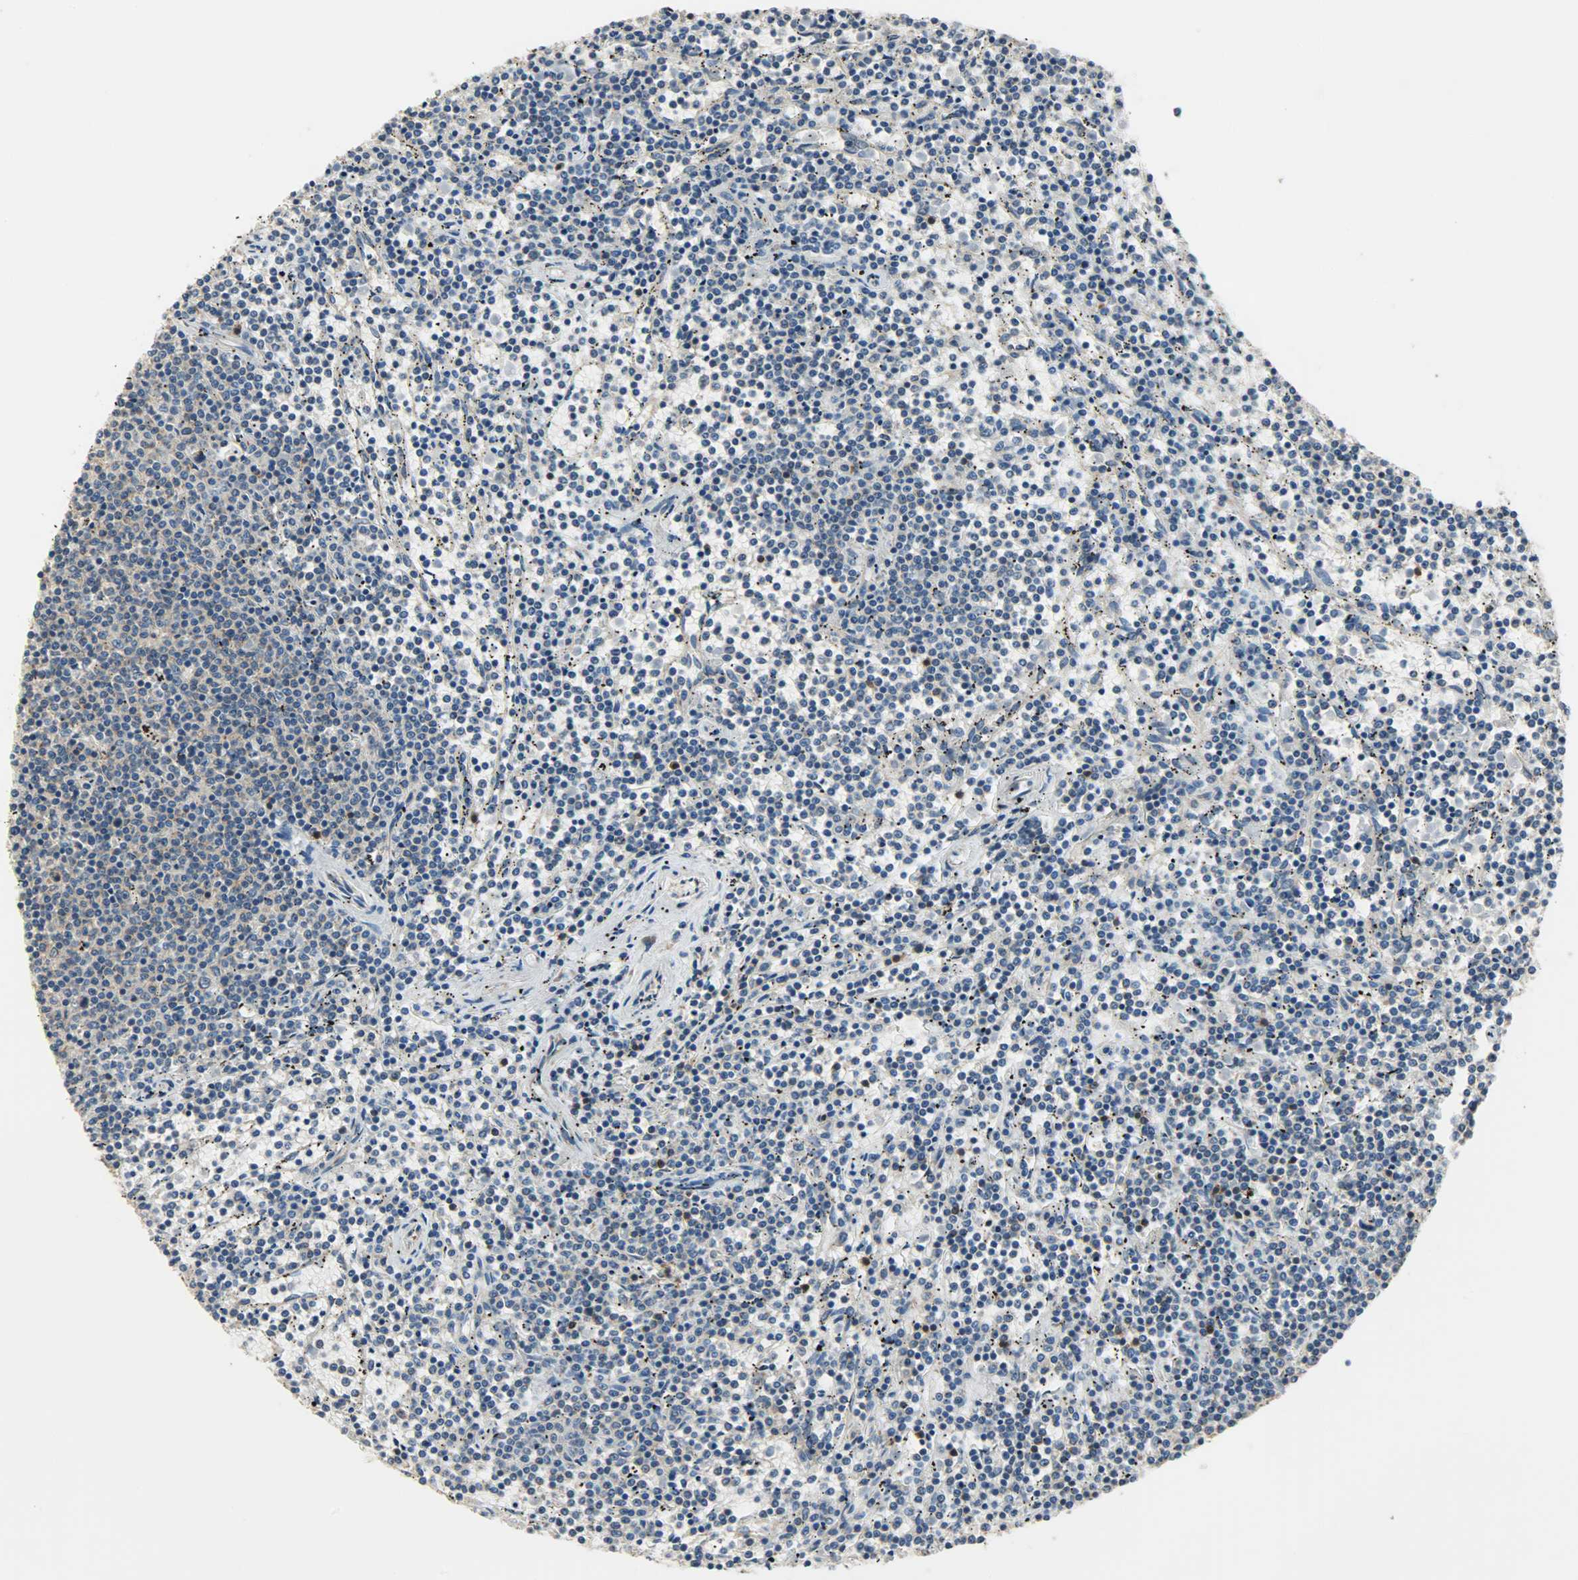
{"staining": {"intensity": "weak", "quantity": "25%-75%", "location": "cytoplasmic/membranous"}, "tissue": "lymphoma", "cell_type": "Tumor cells", "image_type": "cancer", "snomed": [{"axis": "morphology", "description": "Malignant lymphoma, non-Hodgkin's type, Low grade"}, {"axis": "topography", "description": "Spleen"}], "caption": "Immunohistochemistry (IHC) micrograph of neoplastic tissue: human low-grade malignant lymphoma, non-Hodgkin's type stained using immunohistochemistry (IHC) displays low levels of weak protein expression localized specifically in the cytoplasmic/membranous of tumor cells, appearing as a cytoplasmic/membranous brown color.", "gene": "C1orf198", "patient": {"sex": "female", "age": 50}}